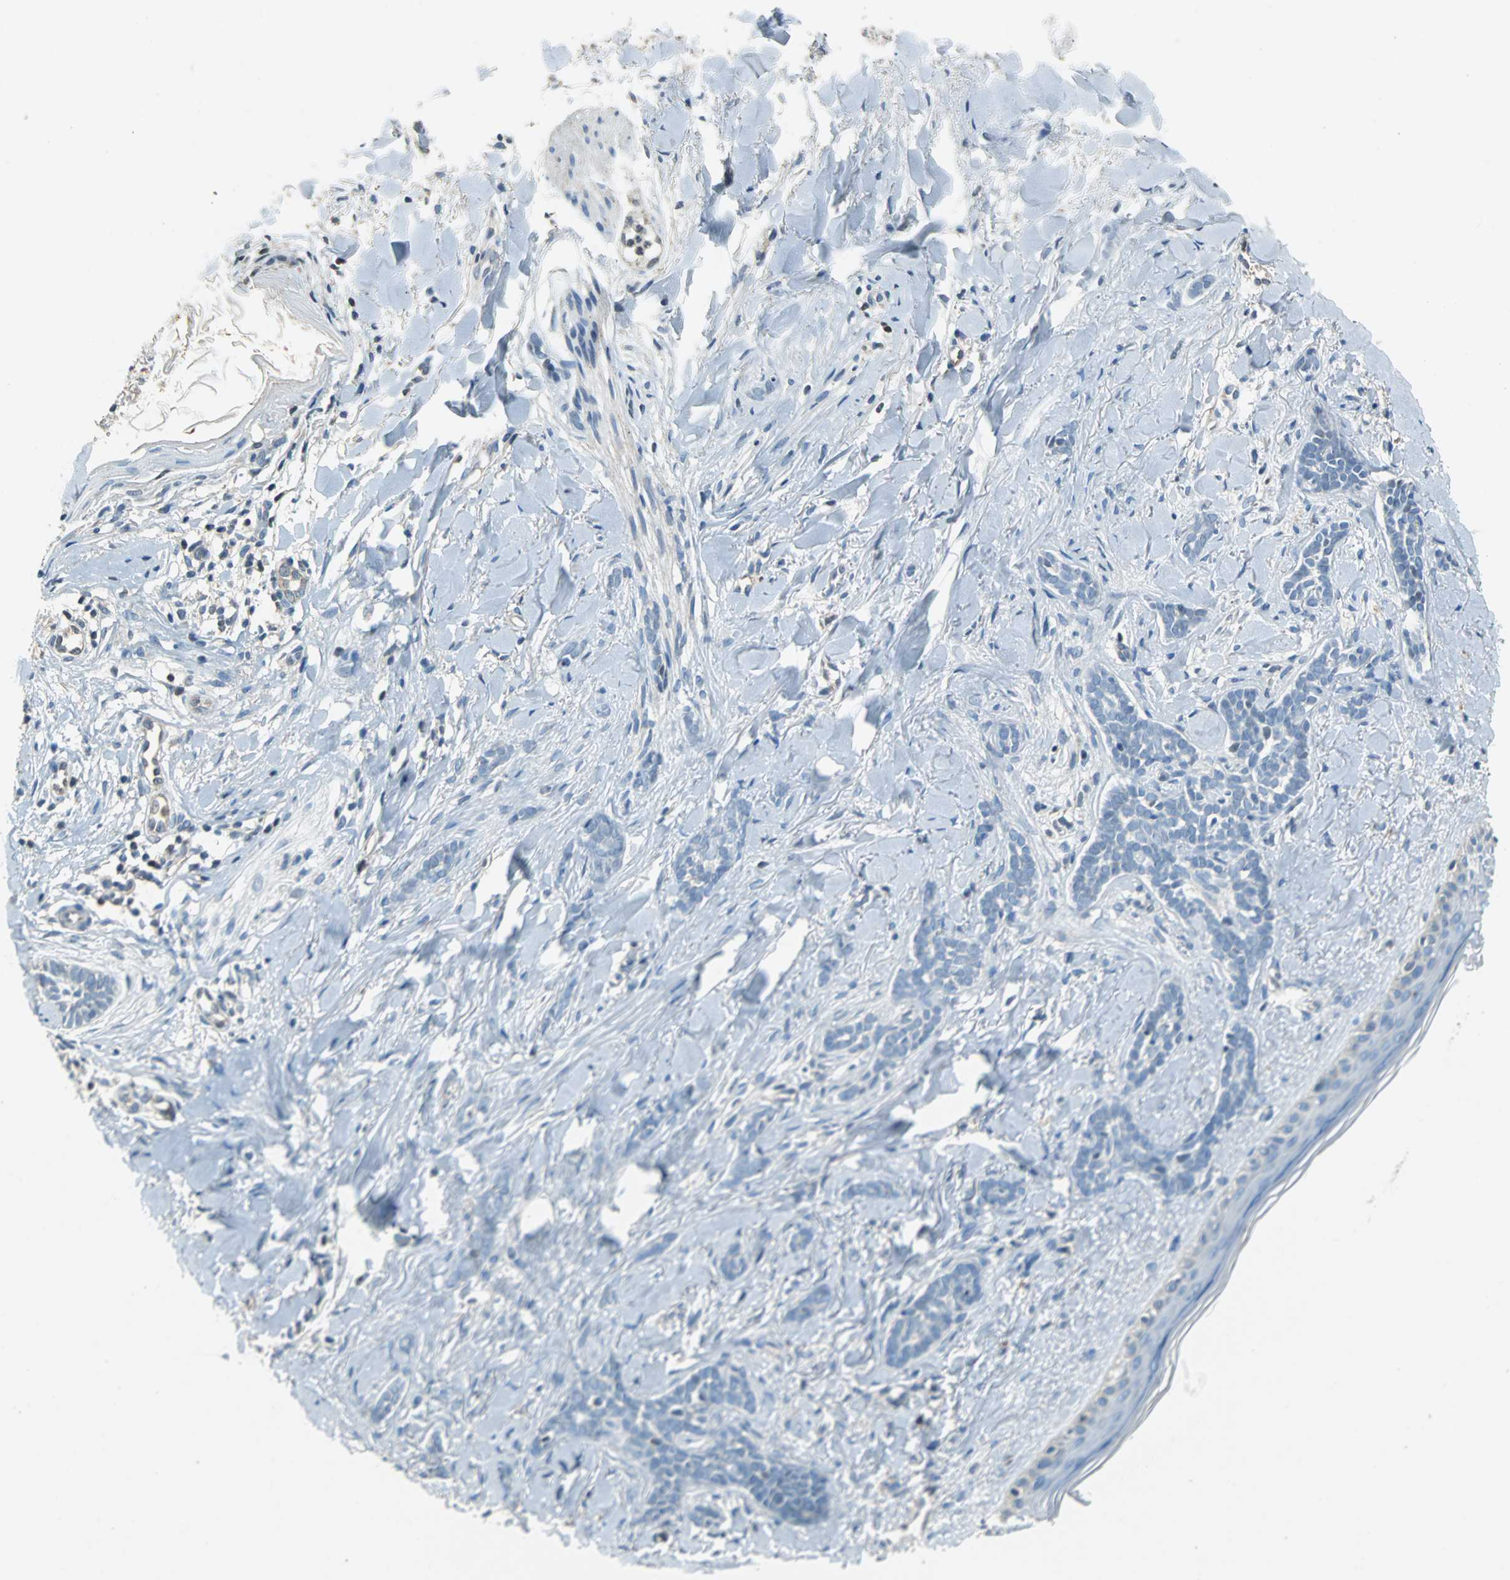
{"staining": {"intensity": "negative", "quantity": "none", "location": "none"}, "tissue": "skin cancer", "cell_type": "Tumor cells", "image_type": "cancer", "snomed": [{"axis": "morphology", "description": "Basal cell carcinoma"}, {"axis": "topography", "description": "Skin"}], "caption": "IHC micrograph of neoplastic tissue: human skin cancer (basal cell carcinoma) stained with DAB (3,3'-diaminobenzidine) displays no significant protein positivity in tumor cells.", "gene": "GSDMD", "patient": {"sex": "female", "age": 37}}